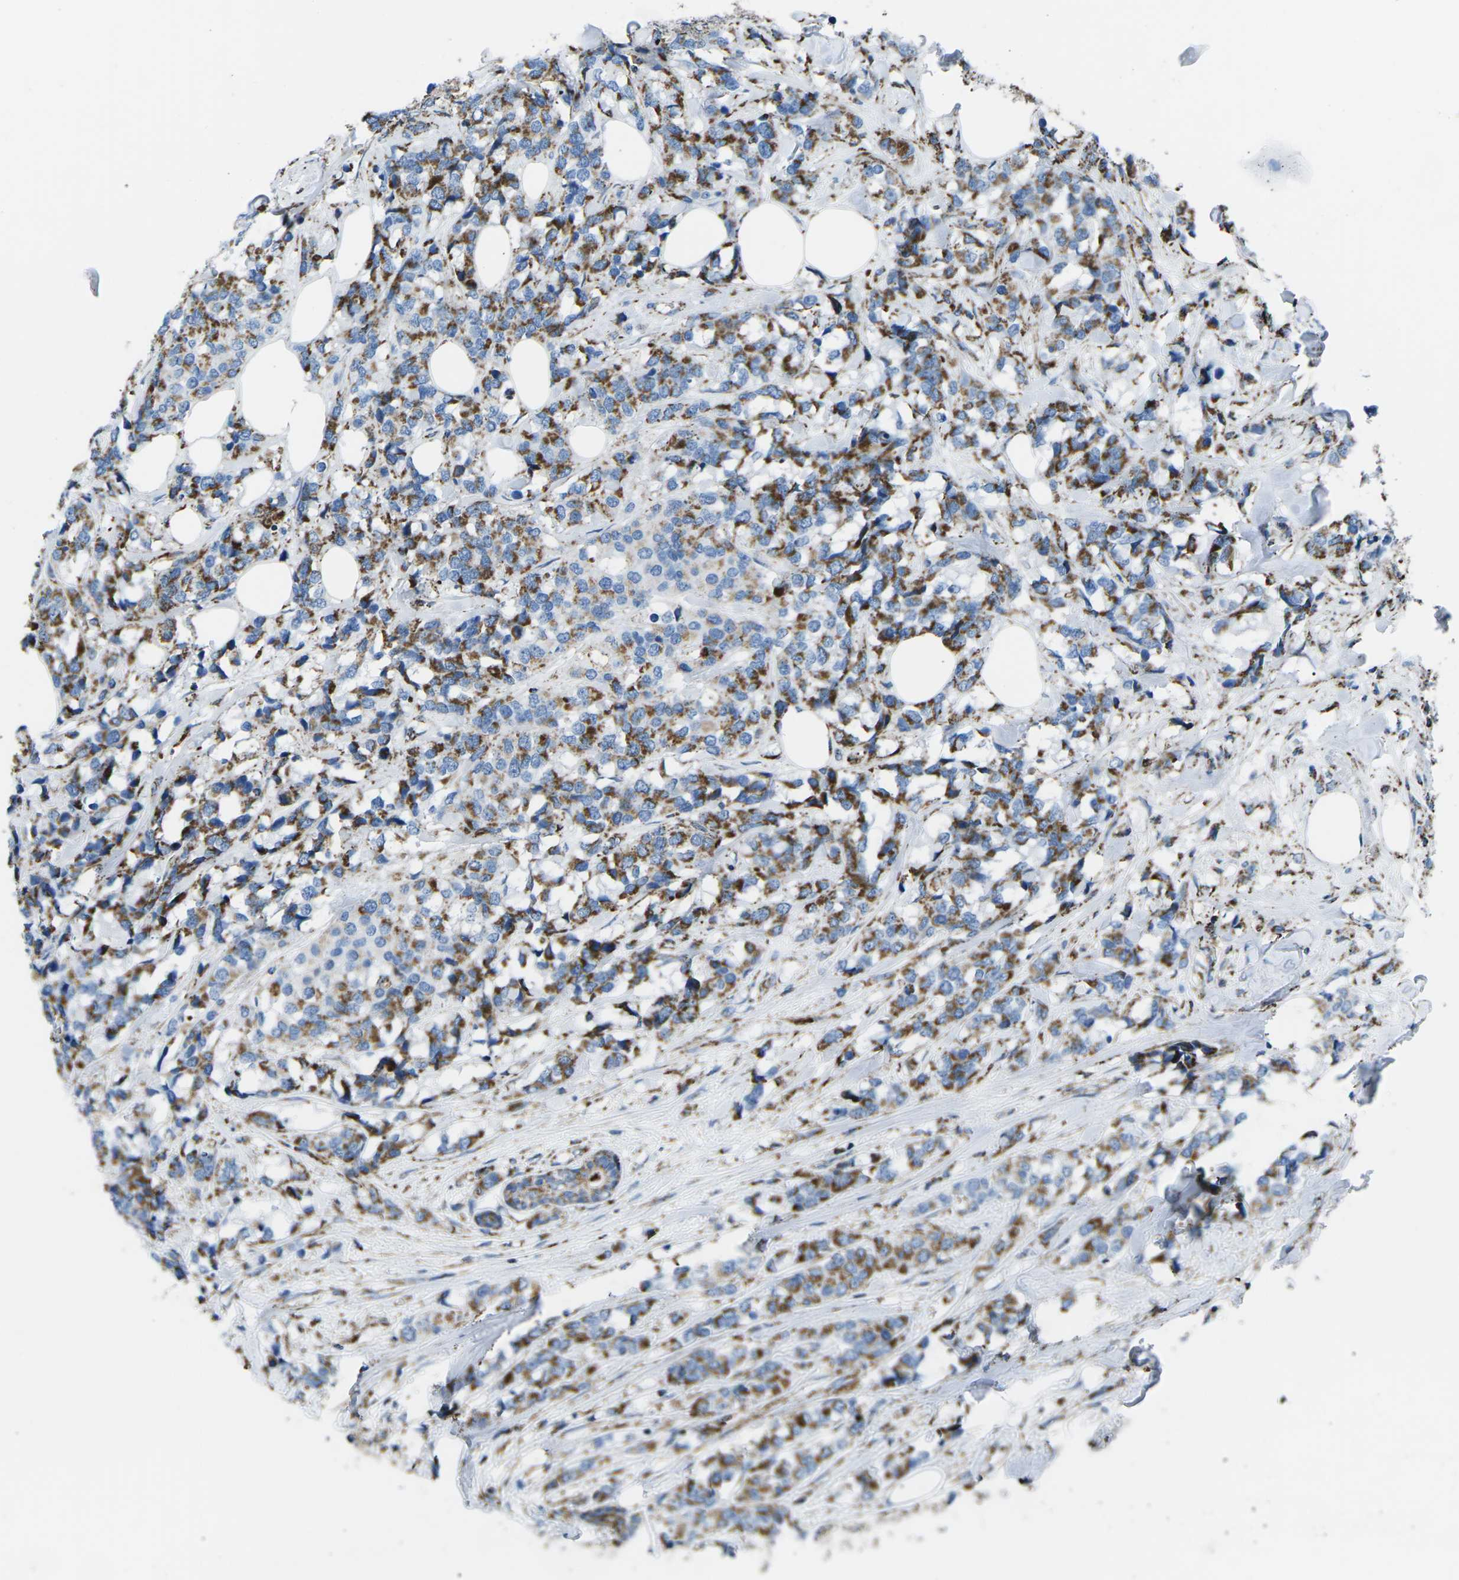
{"staining": {"intensity": "strong", "quantity": "25%-75%", "location": "cytoplasmic/membranous"}, "tissue": "breast cancer", "cell_type": "Tumor cells", "image_type": "cancer", "snomed": [{"axis": "morphology", "description": "Lobular carcinoma"}, {"axis": "topography", "description": "Breast"}], "caption": "This is a micrograph of immunohistochemistry (IHC) staining of breast cancer, which shows strong positivity in the cytoplasmic/membranous of tumor cells.", "gene": "MT-CO2", "patient": {"sex": "female", "age": 59}}